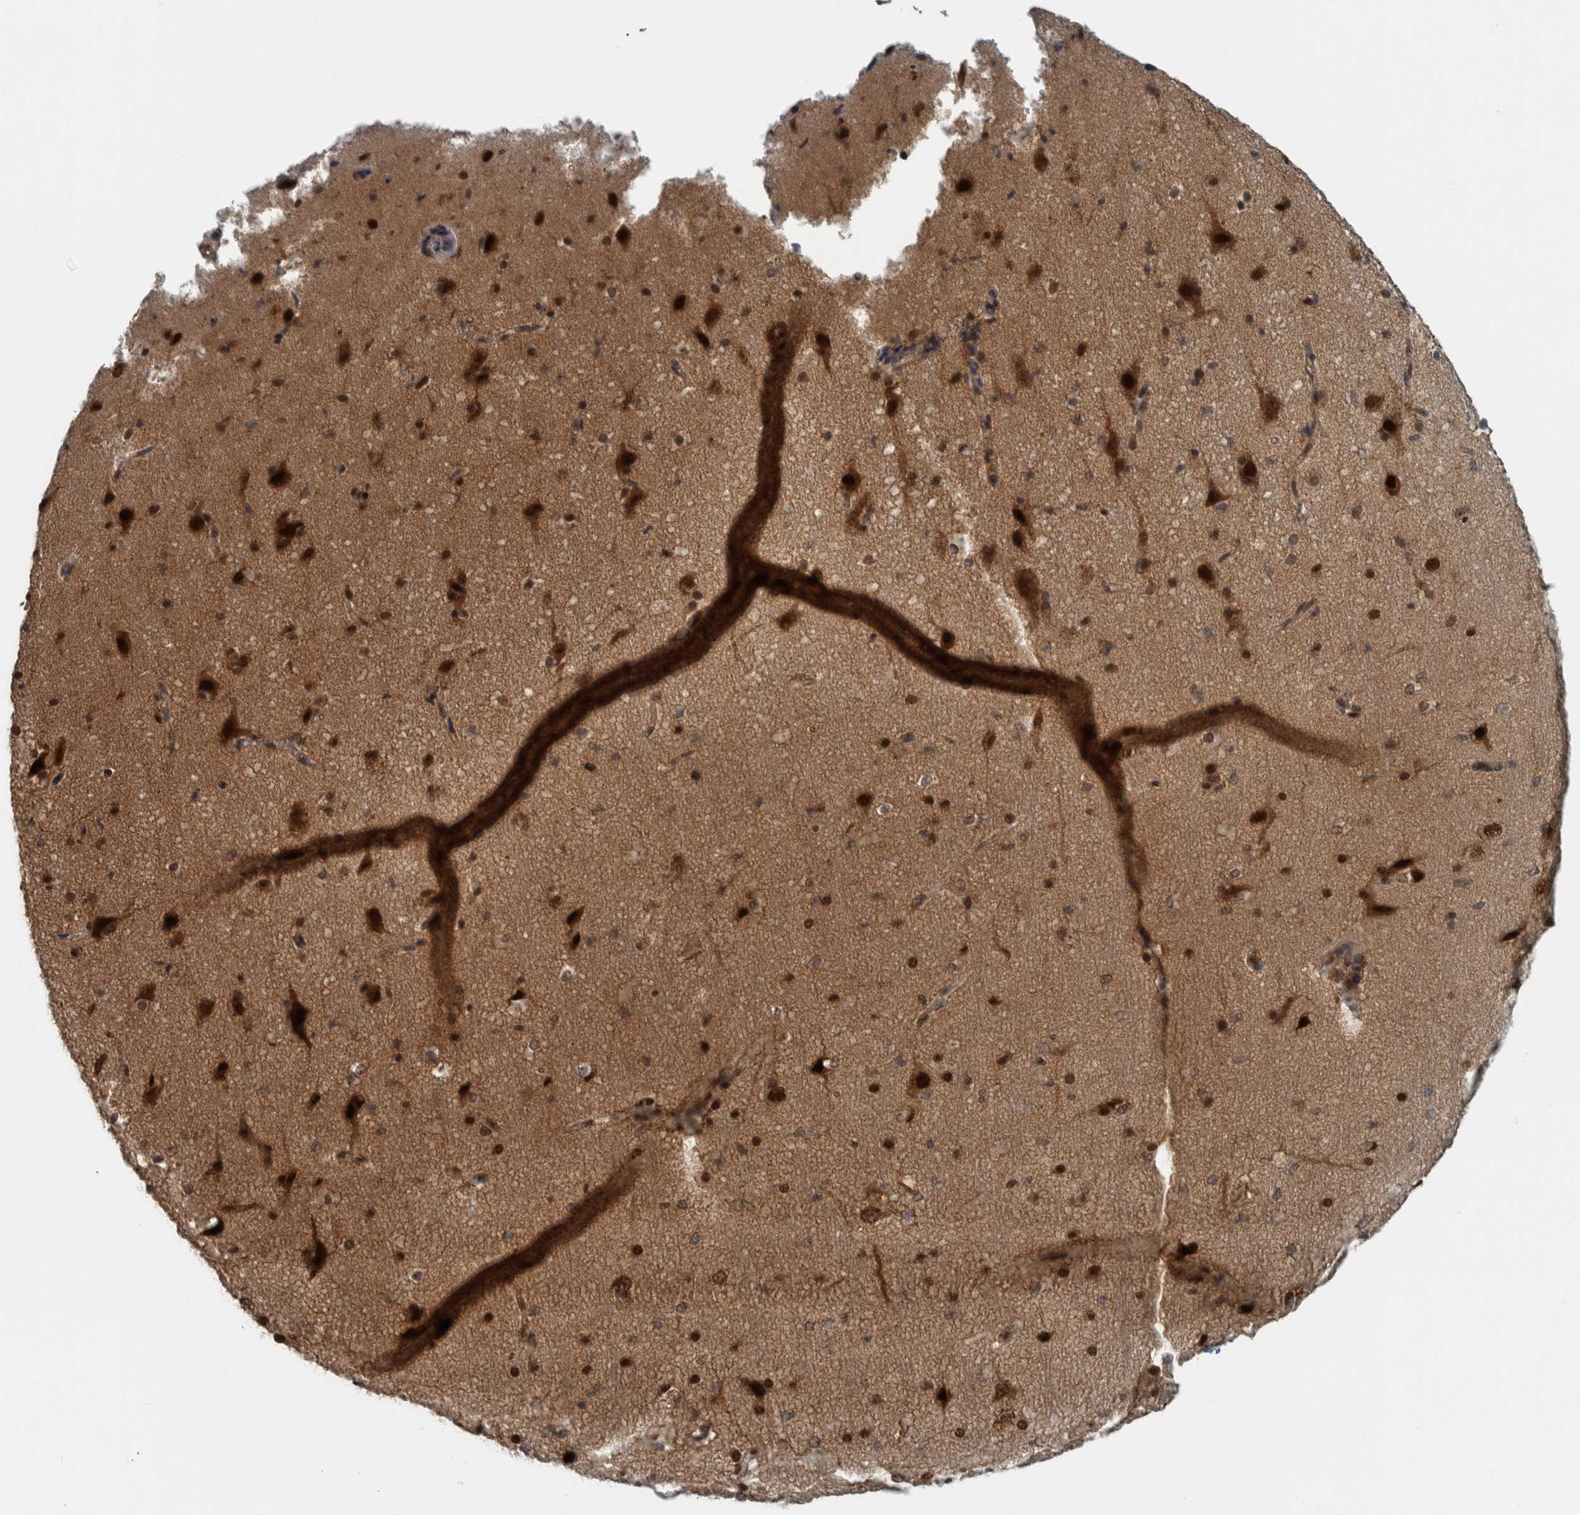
{"staining": {"intensity": "moderate", "quantity": ">75%", "location": "cytoplasmic/membranous"}, "tissue": "cerebral cortex", "cell_type": "Endothelial cells", "image_type": "normal", "snomed": [{"axis": "morphology", "description": "Normal tissue, NOS"}, {"axis": "morphology", "description": "Developmental malformation"}, {"axis": "topography", "description": "Cerebral cortex"}], "caption": "Cerebral cortex stained with immunohistochemistry demonstrates moderate cytoplasmic/membranous positivity in about >75% of endothelial cells. (DAB (3,3'-diaminobenzidine) IHC, brown staining for protein, blue staining for nuclei).", "gene": "COPS3", "patient": {"sex": "female", "age": 30}}